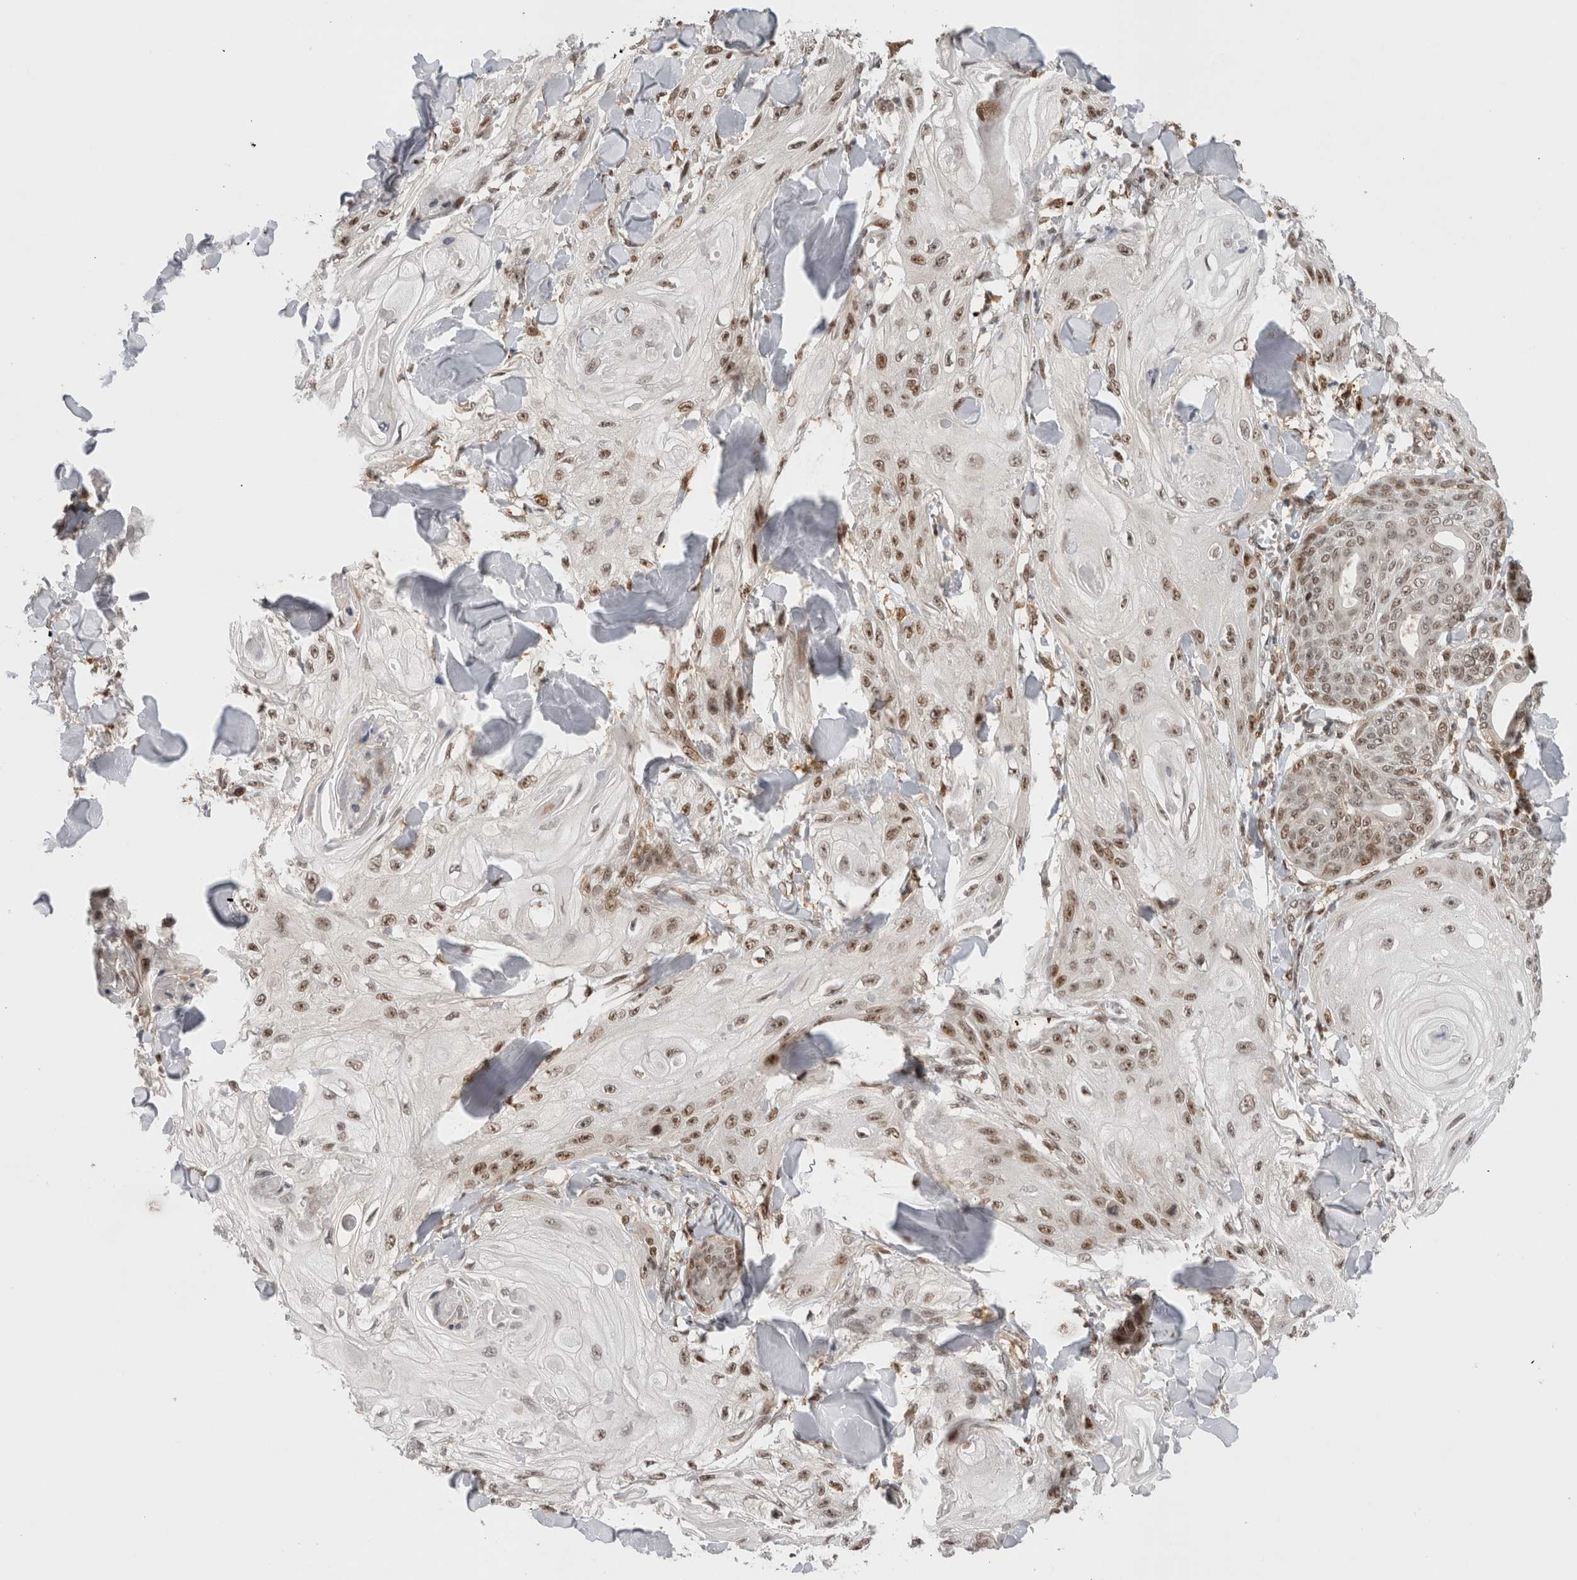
{"staining": {"intensity": "moderate", "quantity": ">75%", "location": "nuclear"}, "tissue": "skin cancer", "cell_type": "Tumor cells", "image_type": "cancer", "snomed": [{"axis": "morphology", "description": "Squamous cell carcinoma, NOS"}, {"axis": "topography", "description": "Skin"}], "caption": "Immunohistochemistry (IHC) histopathology image of skin cancer (squamous cell carcinoma) stained for a protein (brown), which reveals medium levels of moderate nuclear expression in approximately >75% of tumor cells.", "gene": "ZNF521", "patient": {"sex": "male", "age": 74}}